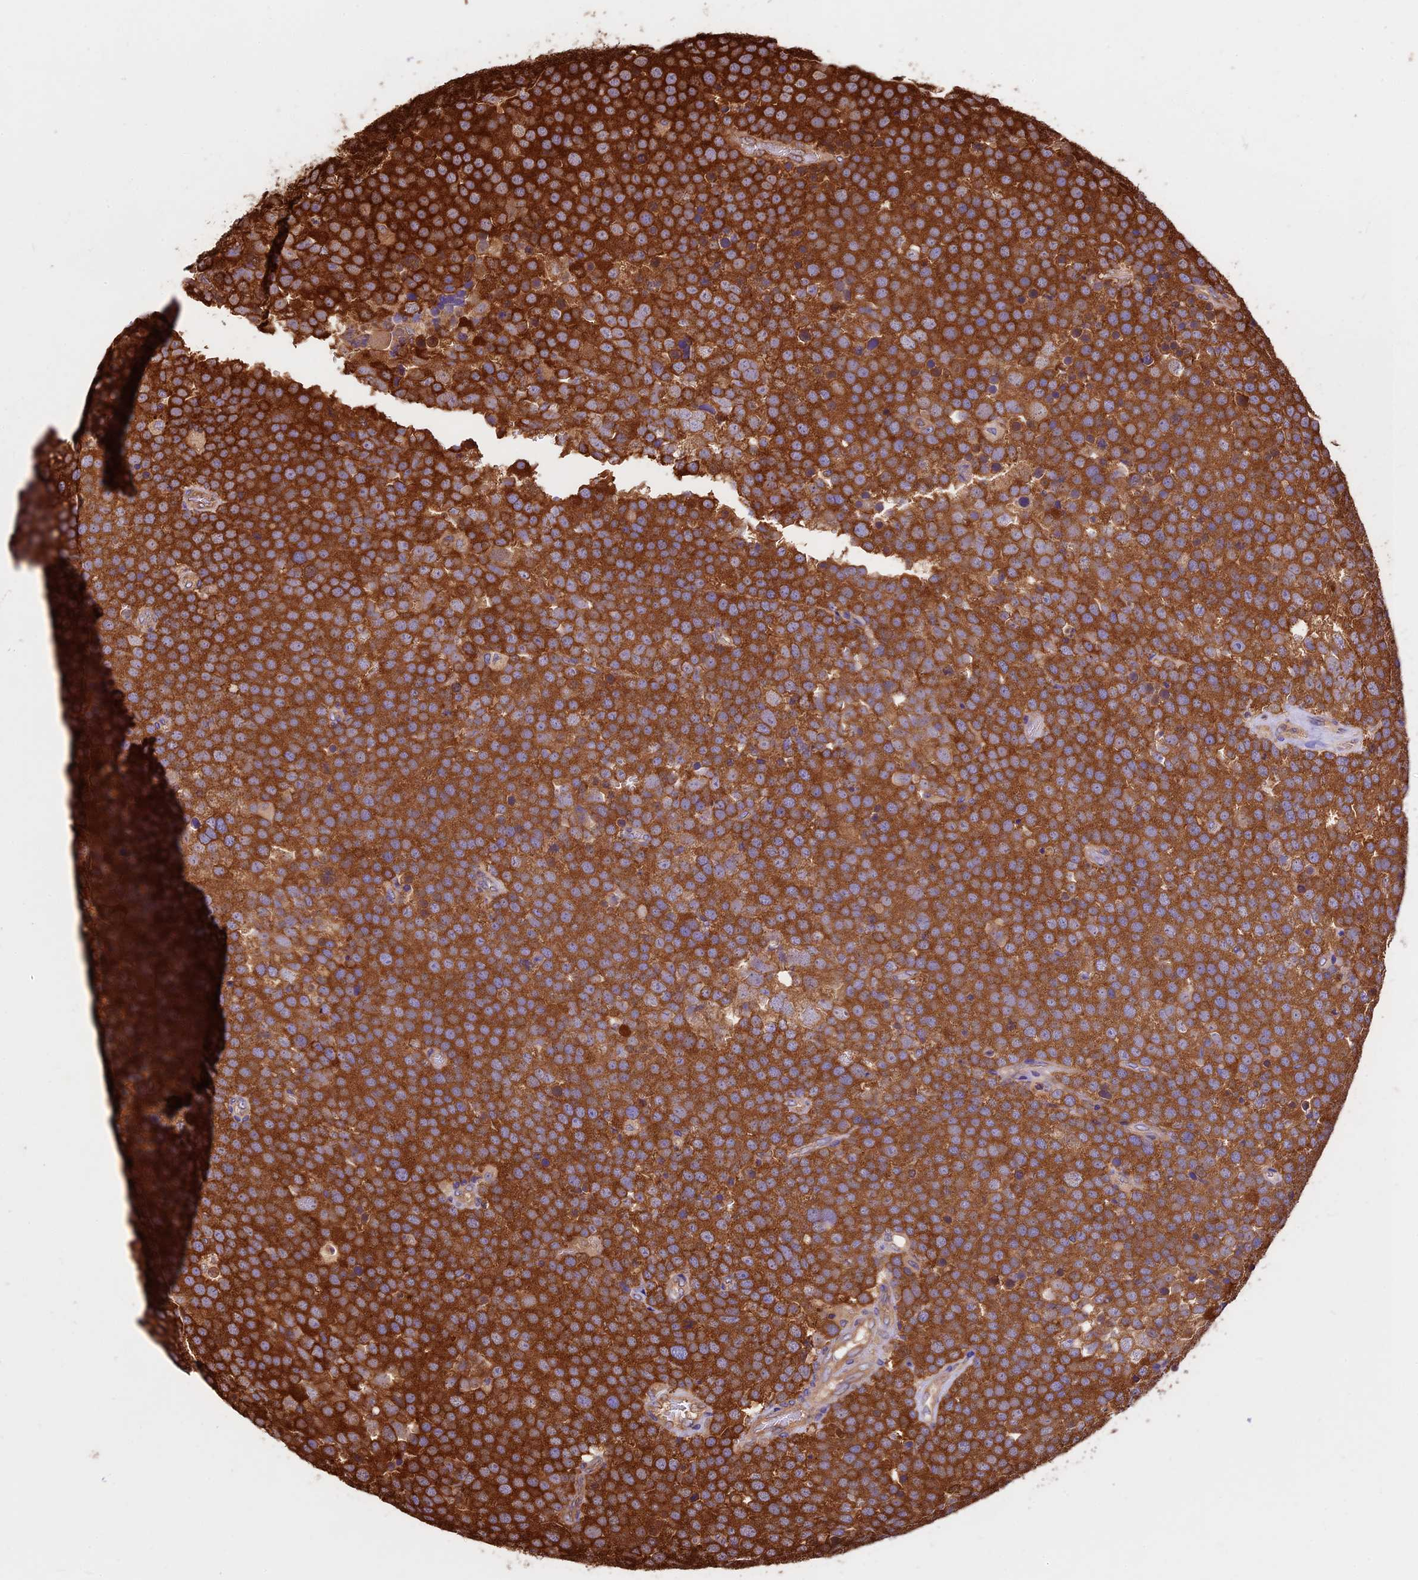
{"staining": {"intensity": "strong", "quantity": ">75%", "location": "cytoplasmic/membranous"}, "tissue": "testis cancer", "cell_type": "Tumor cells", "image_type": "cancer", "snomed": [{"axis": "morphology", "description": "Seminoma, NOS"}, {"axis": "topography", "description": "Testis"}], "caption": "Immunohistochemical staining of testis cancer reveals strong cytoplasmic/membranous protein staining in approximately >75% of tumor cells. Immunohistochemistry (ihc) stains the protein of interest in brown and the nuclei are stained blue.", "gene": "KARS1", "patient": {"sex": "male", "age": 71}}